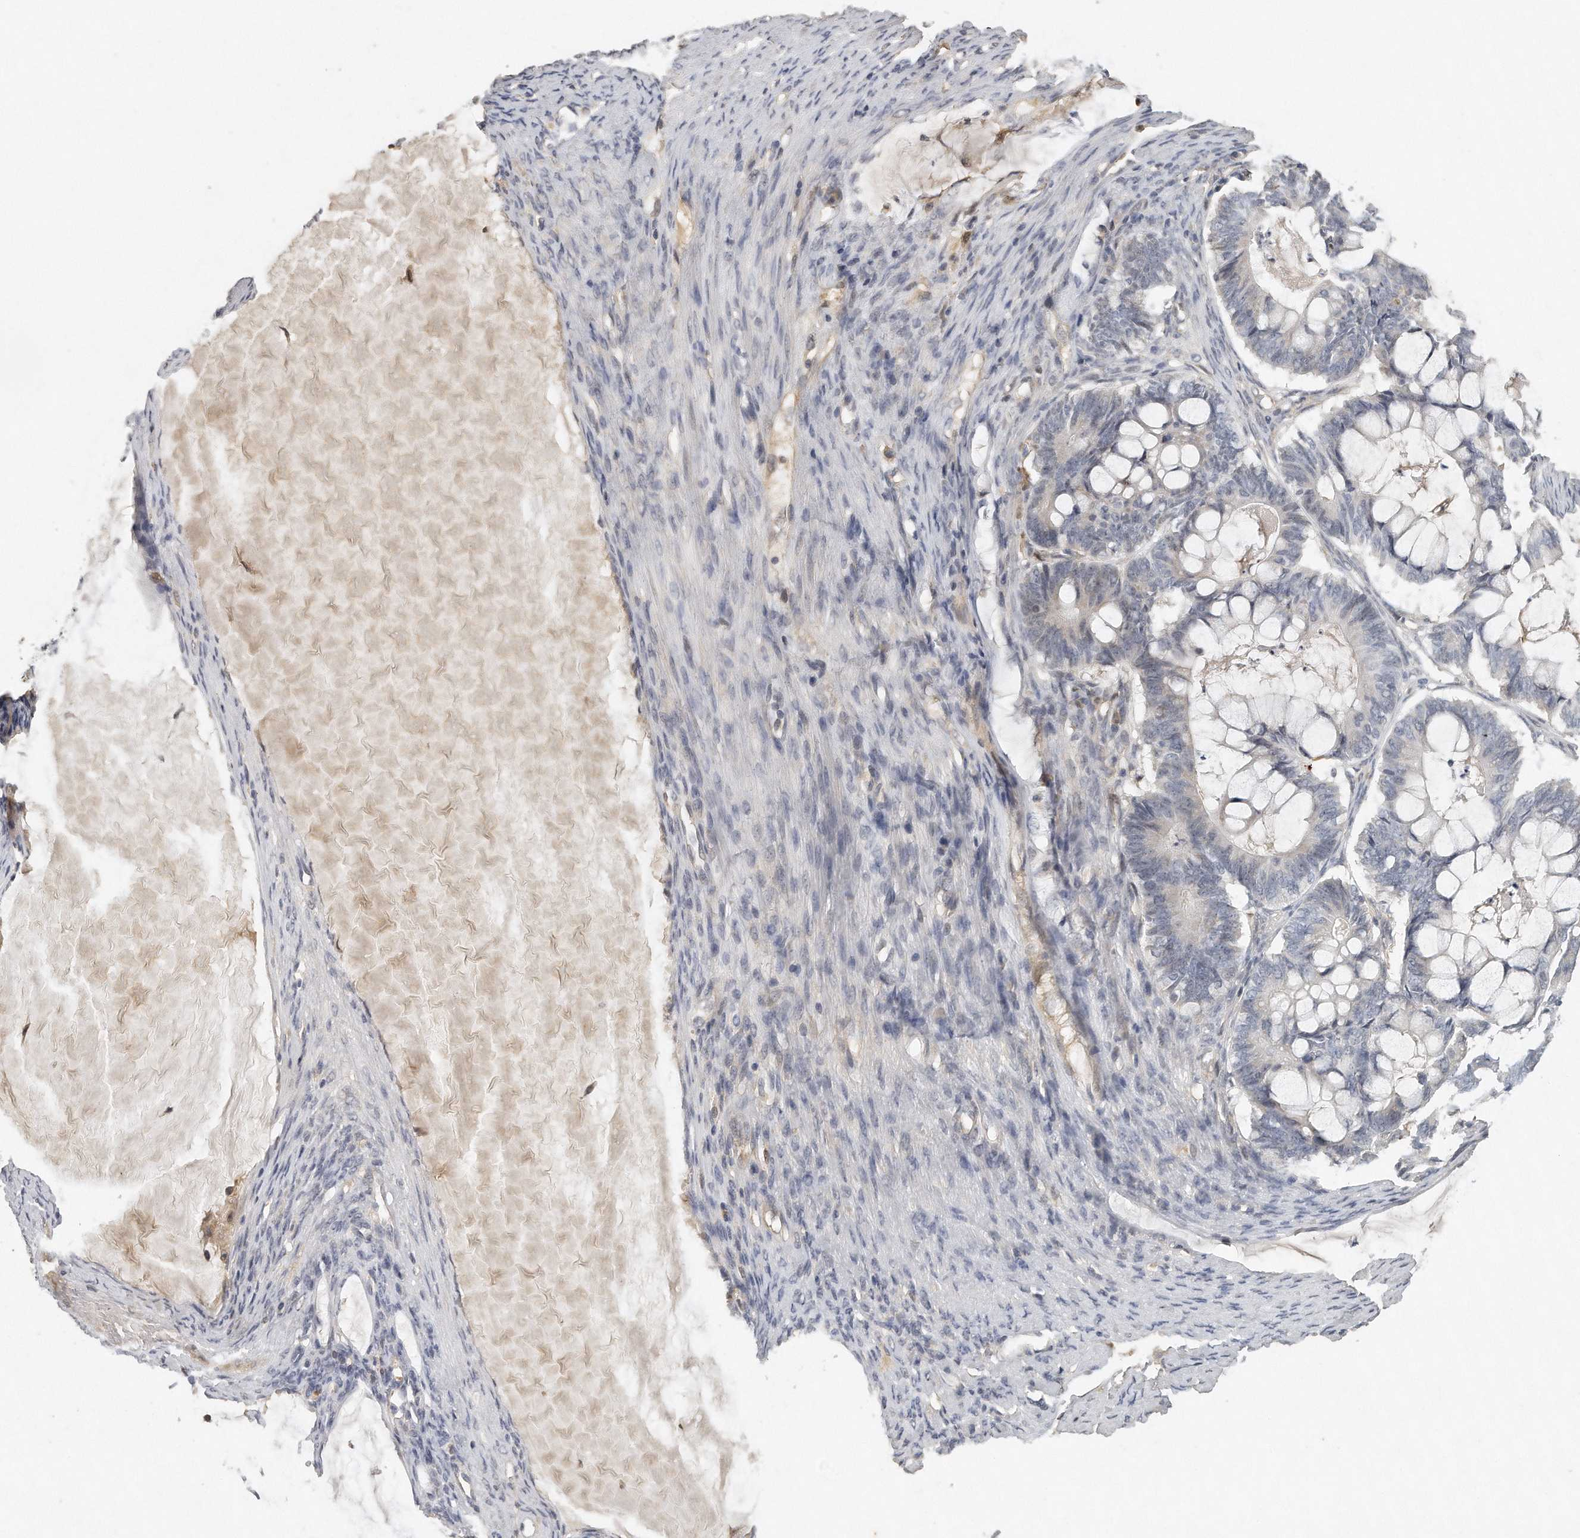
{"staining": {"intensity": "negative", "quantity": "none", "location": "none"}, "tissue": "ovarian cancer", "cell_type": "Tumor cells", "image_type": "cancer", "snomed": [{"axis": "morphology", "description": "Cystadenocarcinoma, mucinous, NOS"}, {"axis": "topography", "description": "Ovary"}], "caption": "An image of ovarian cancer stained for a protein displays no brown staining in tumor cells.", "gene": "CAMK1", "patient": {"sex": "female", "age": 61}}